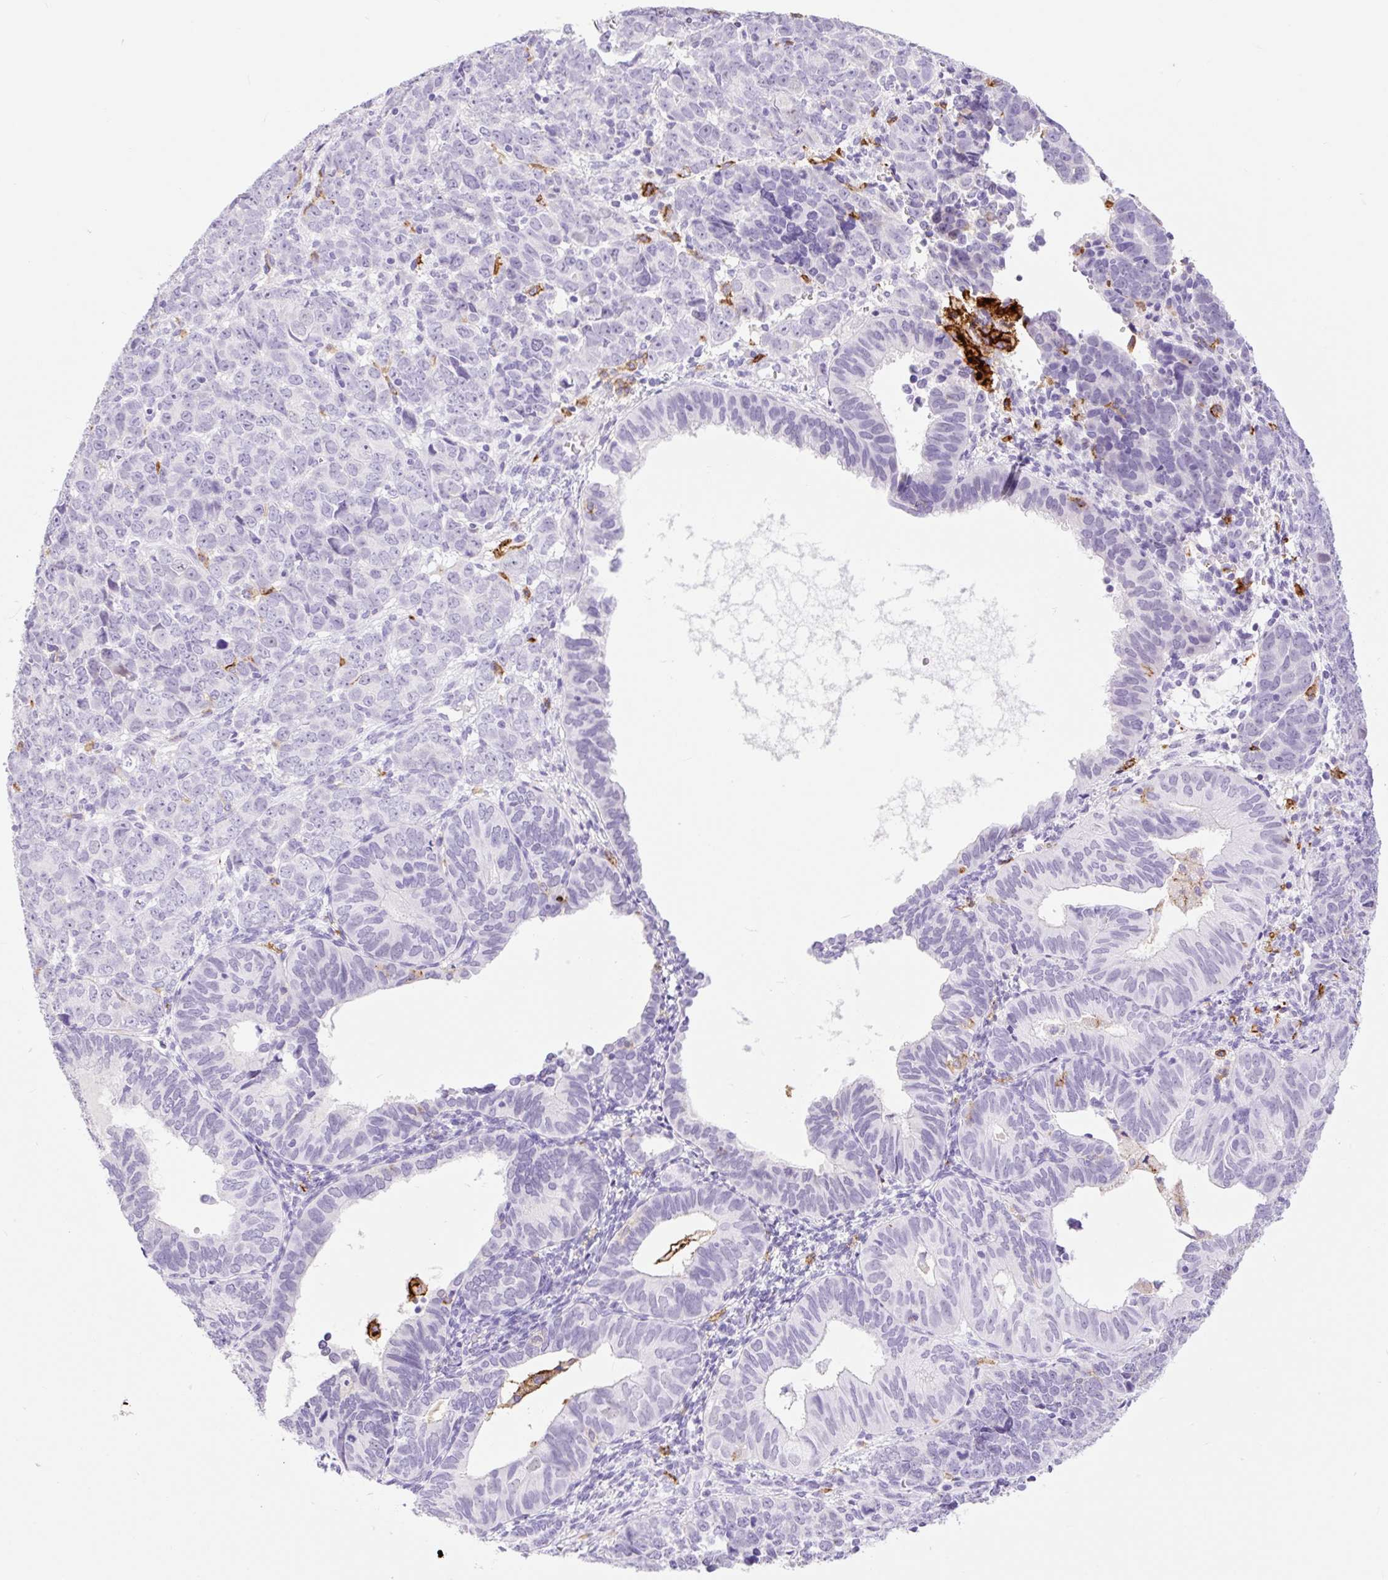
{"staining": {"intensity": "negative", "quantity": "none", "location": "none"}, "tissue": "endometrial cancer", "cell_type": "Tumor cells", "image_type": "cancer", "snomed": [{"axis": "morphology", "description": "Adenocarcinoma, NOS"}, {"axis": "topography", "description": "Endometrium"}], "caption": "Tumor cells show no significant positivity in endometrial adenocarcinoma.", "gene": "SIGLEC1", "patient": {"sex": "female", "age": 82}}